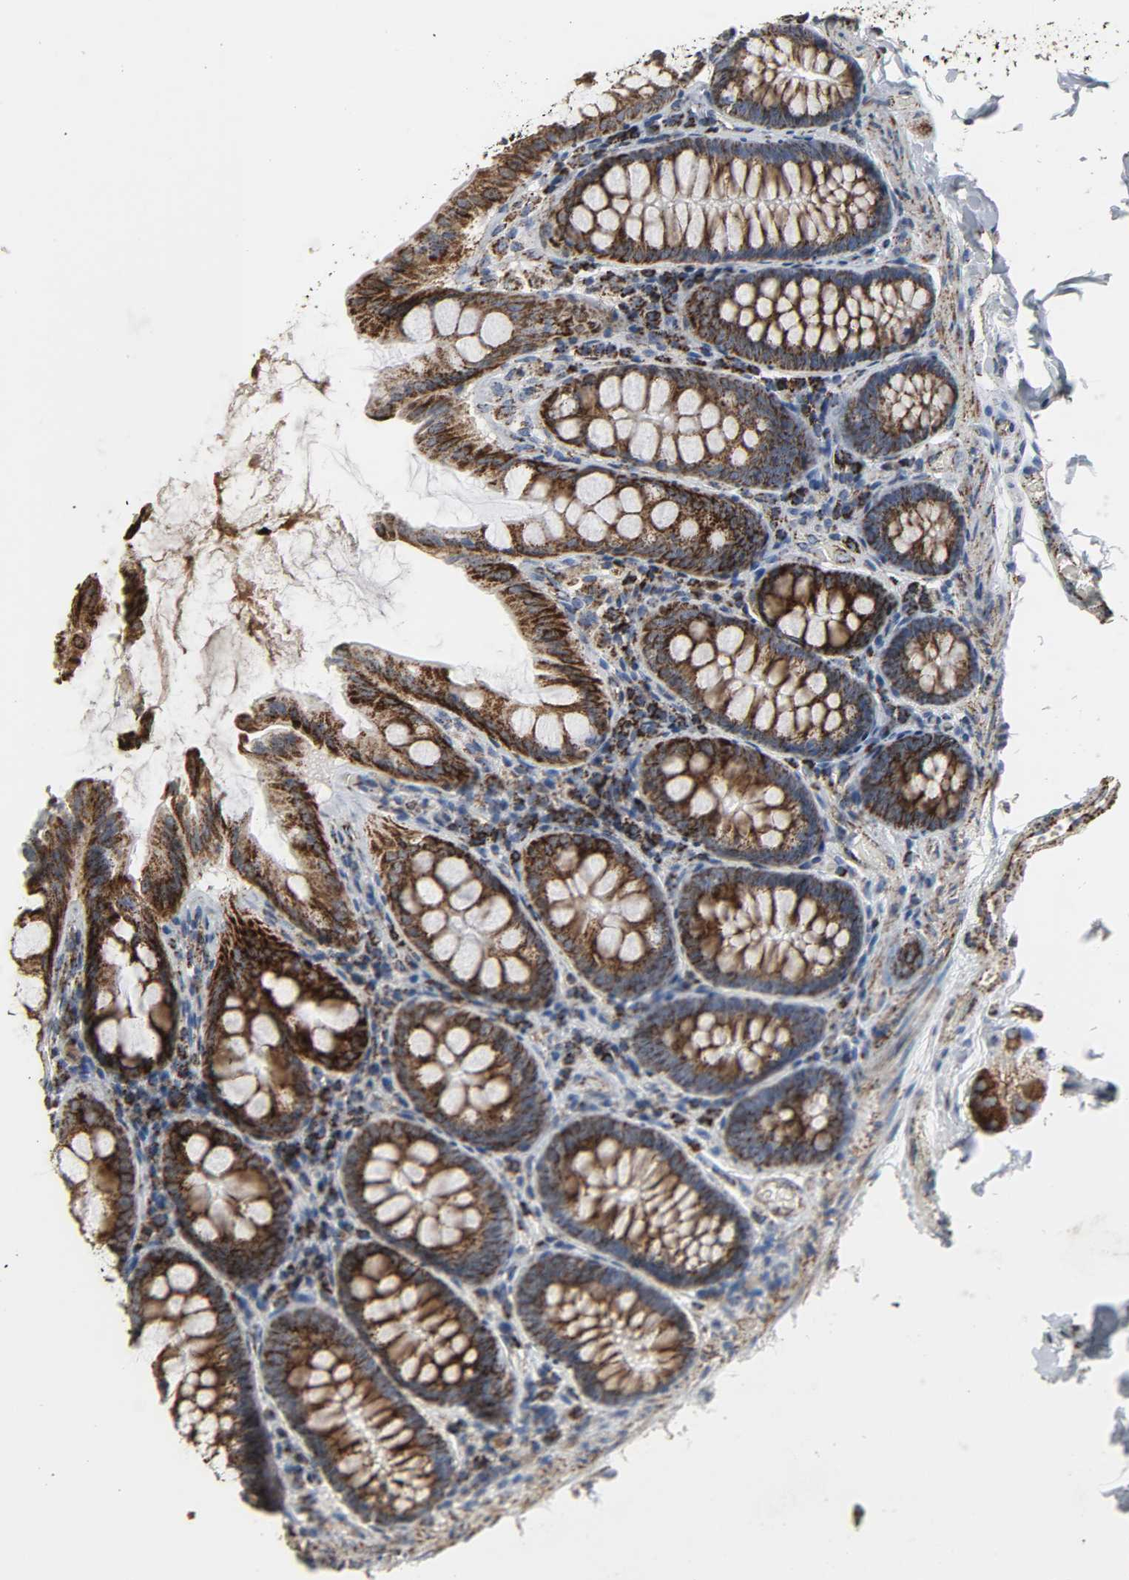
{"staining": {"intensity": "strong", "quantity": ">75%", "location": "cytoplasmic/membranous"}, "tissue": "colon", "cell_type": "Endothelial cells", "image_type": "normal", "snomed": [{"axis": "morphology", "description": "Normal tissue, NOS"}, {"axis": "topography", "description": "Colon"}], "caption": "Protein expression by immunohistochemistry (IHC) displays strong cytoplasmic/membranous positivity in about >75% of endothelial cells in normal colon.", "gene": "ACAT1", "patient": {"sex": "female", "age": 61}}